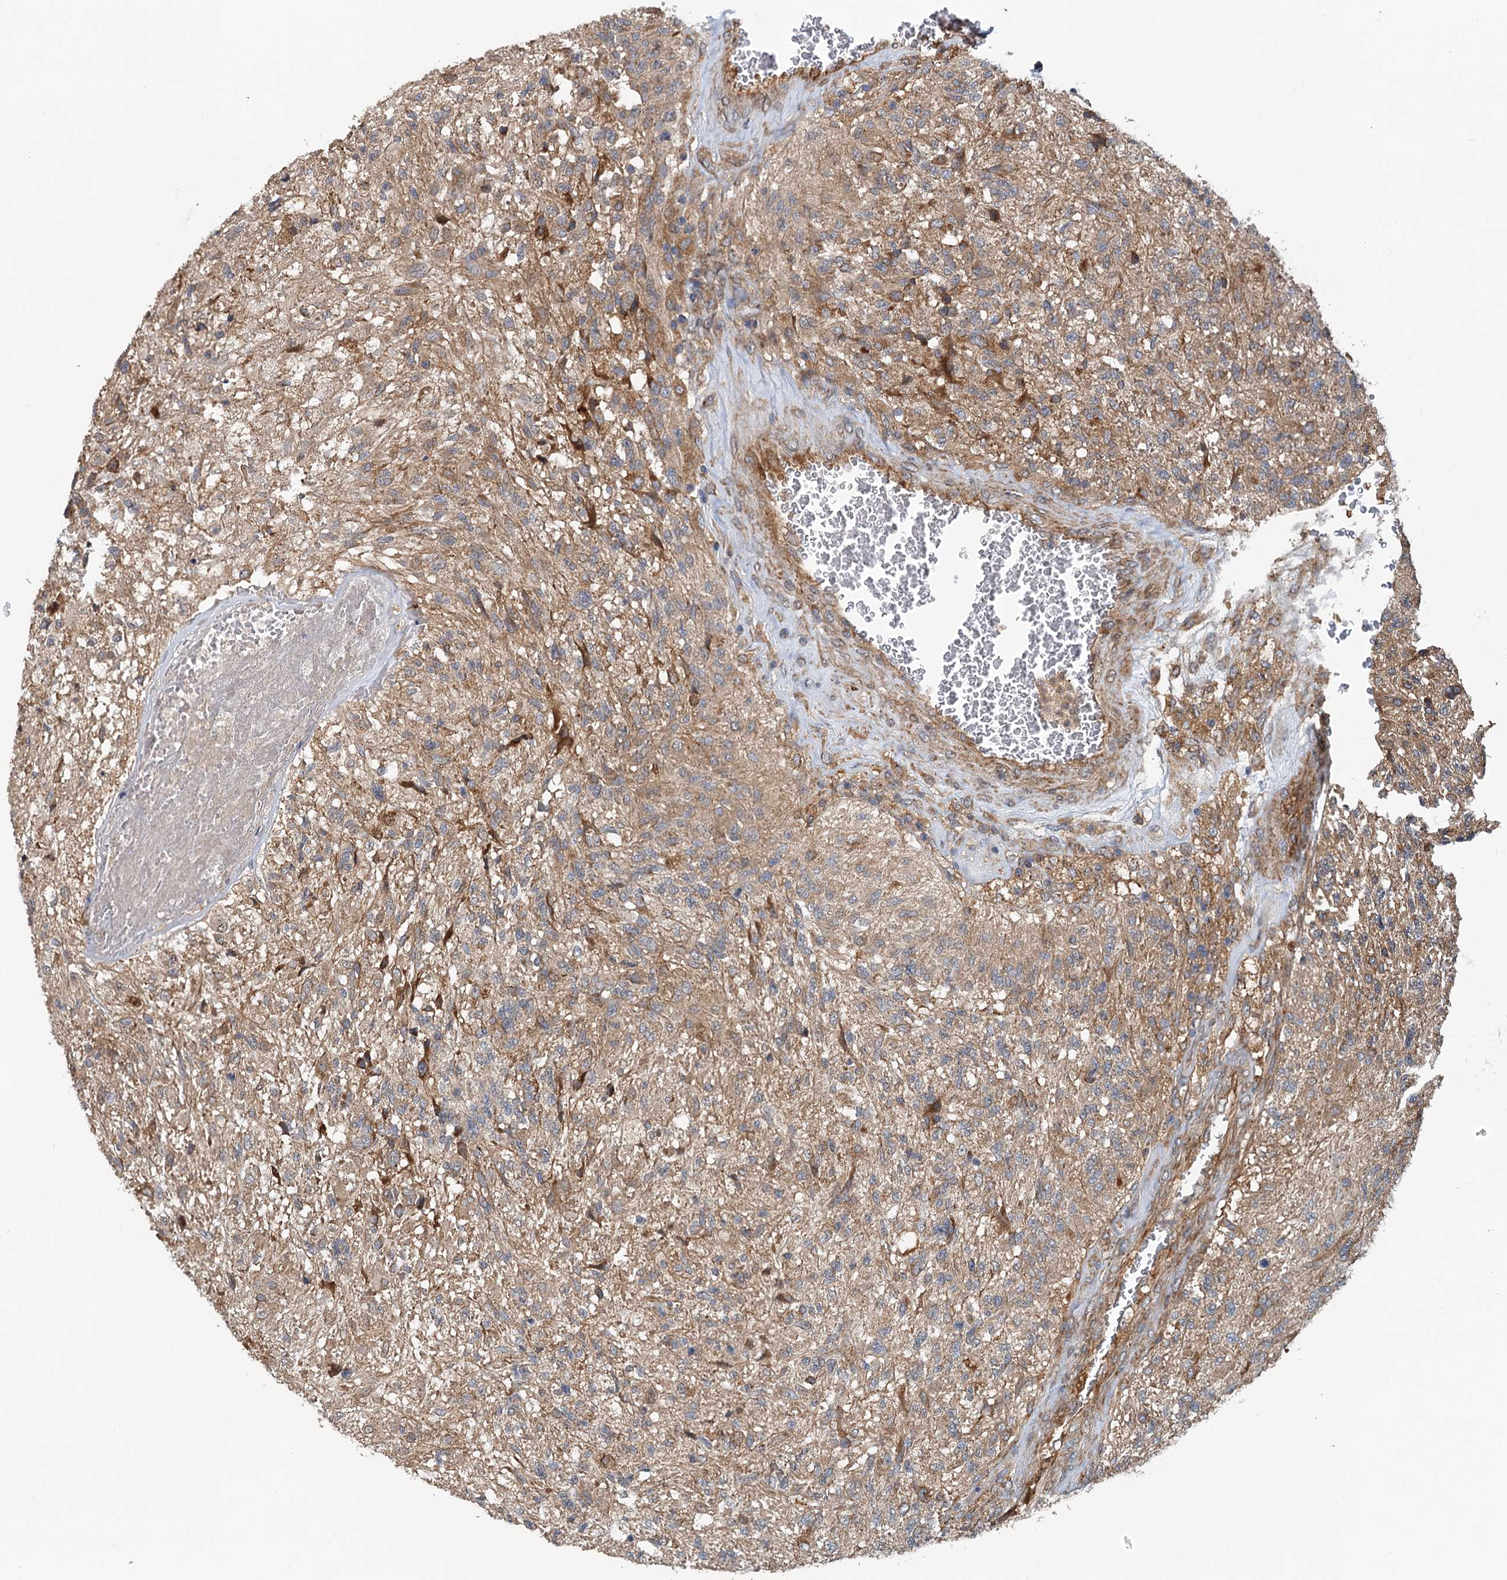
{"staining": {"intensity": "weak", "quantity": "25%-75%", "location": "cytoplasmic/membranous"}, "tissue": "glioma", "cell_type": "Tumor cells", "image_type": "cancer", "snomed": [{"axis": "morphology", "description": "Glioma, malignant, High grade"}, {"axis": "topography", "description": "Brain"}], "caption": "Immunohistochemical staining of glioma shows low levels of weak cytoplasmic/membranous staining in approximately 25%-75% of tumor cells.", "gene": "LRRK2", "patient": {"sex": "male", "age": 56}}